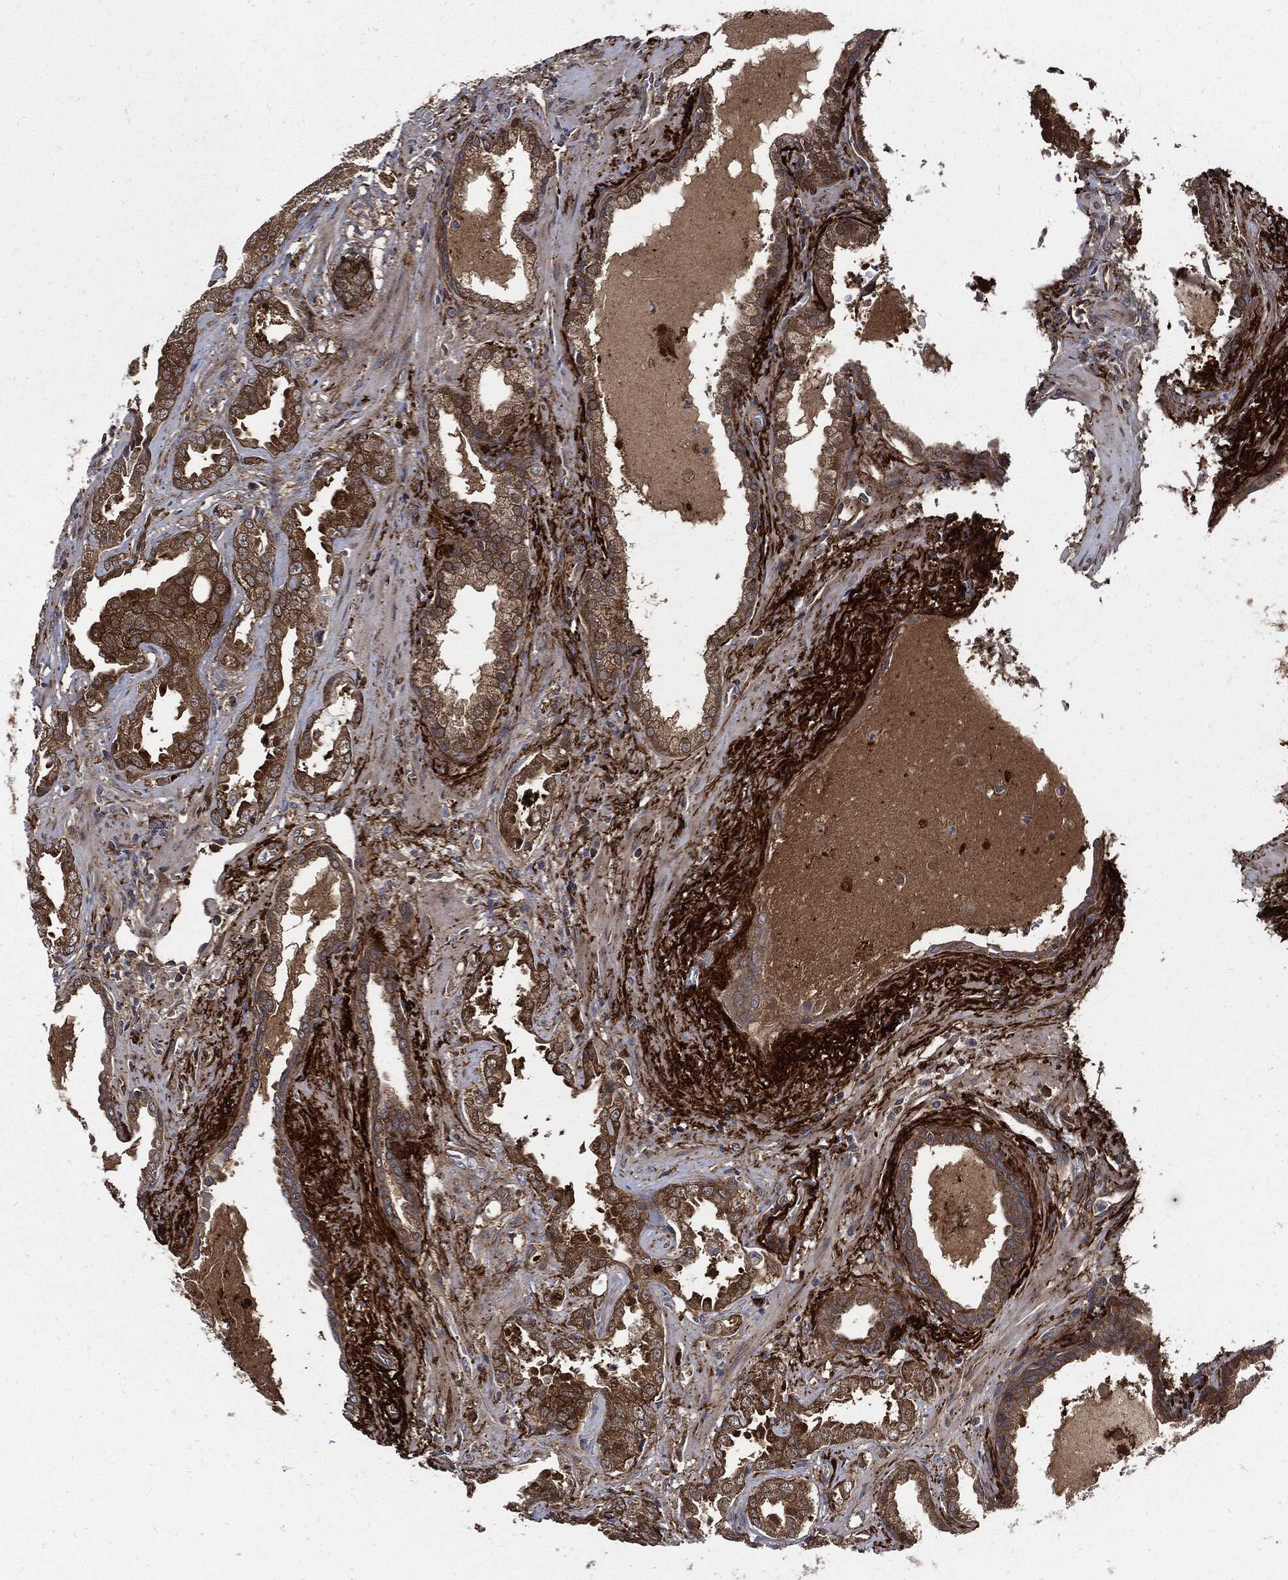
{"staining": {"intensity": "strong", "quantity": "25%-75%", "location": "cytoplasmic/membranous"}, "tissue": "prostate cancer", "cell_type": "Tumor cells", "image_type": "cancer", "snomed": [{"axis": "morphology", "description": "Adenocarcinoma, Low grade"}, {"axis": "topography", "description": "Prostate"}], "caption": "Prostate adenocarcinoma (low-grade) was stained to show a protein in brown. There is high levels of strong cytoplasmic/membranous positivity in approximately 25%-75% of tumor cells.", "gene": "CLU", "patient": {"sex": "male", "age": 62}}